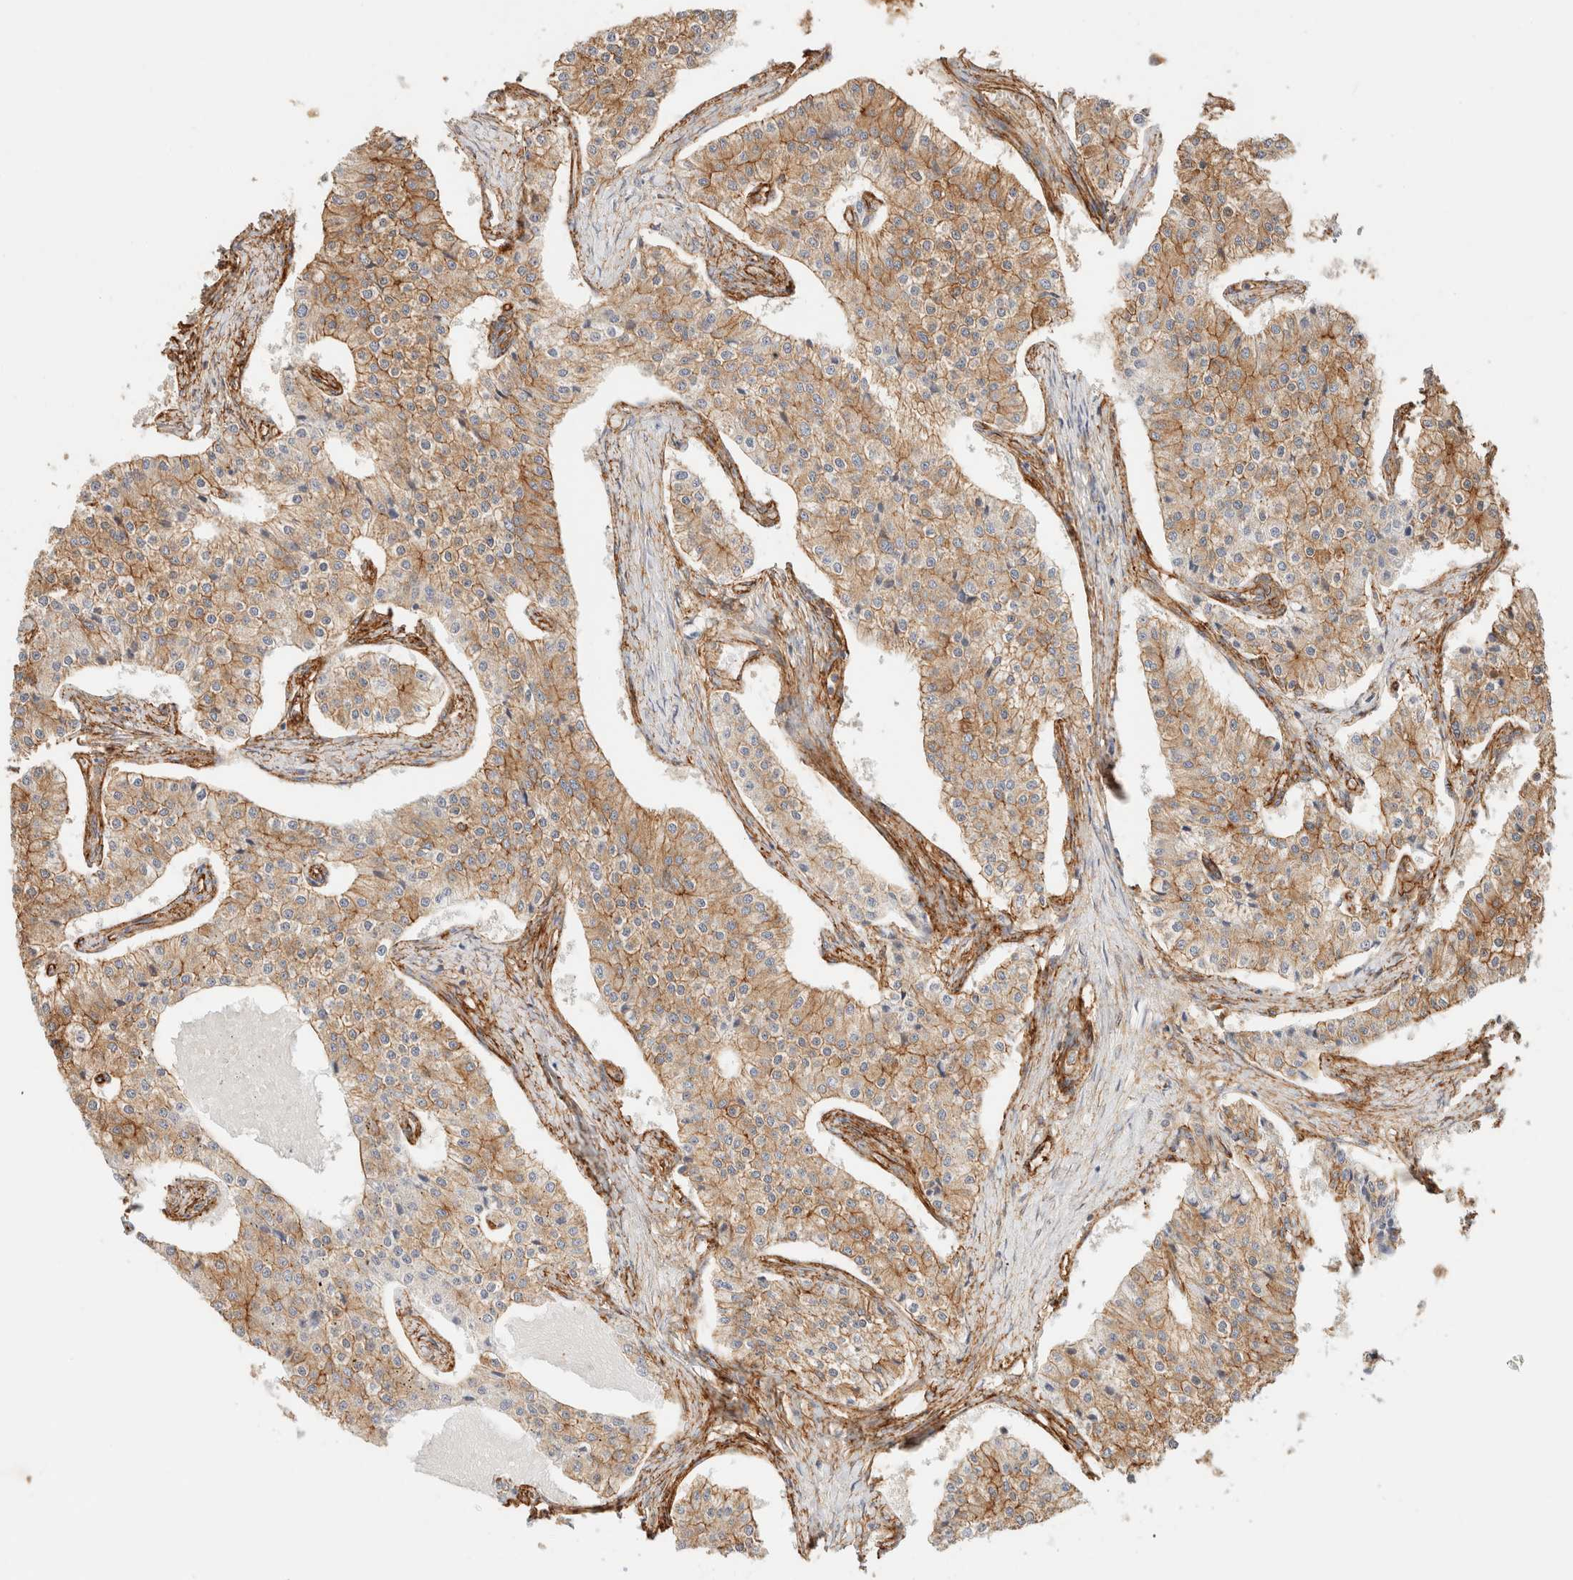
{"staining": {"intensity": "moderate", "quantity": ">75%", "location": "cytoplasmic/membranous"}, "tissue": "carcinoid", "cell_type": "Tumor cells", "image_type": "cancer", "snomed": [{"axis": "morphology", "description": "Carcinoid, malignant, NOS"}, {"axis": "topography", "description": "Colon"}], "caption": "Protein expression analysis of carcinoid (malignant) demonstrates moderate cytoplasmic/membranous staining in about >75% of tumor cells.", "gene": "CYB5R4", "patient": {"sex": "female", "age": 52}}